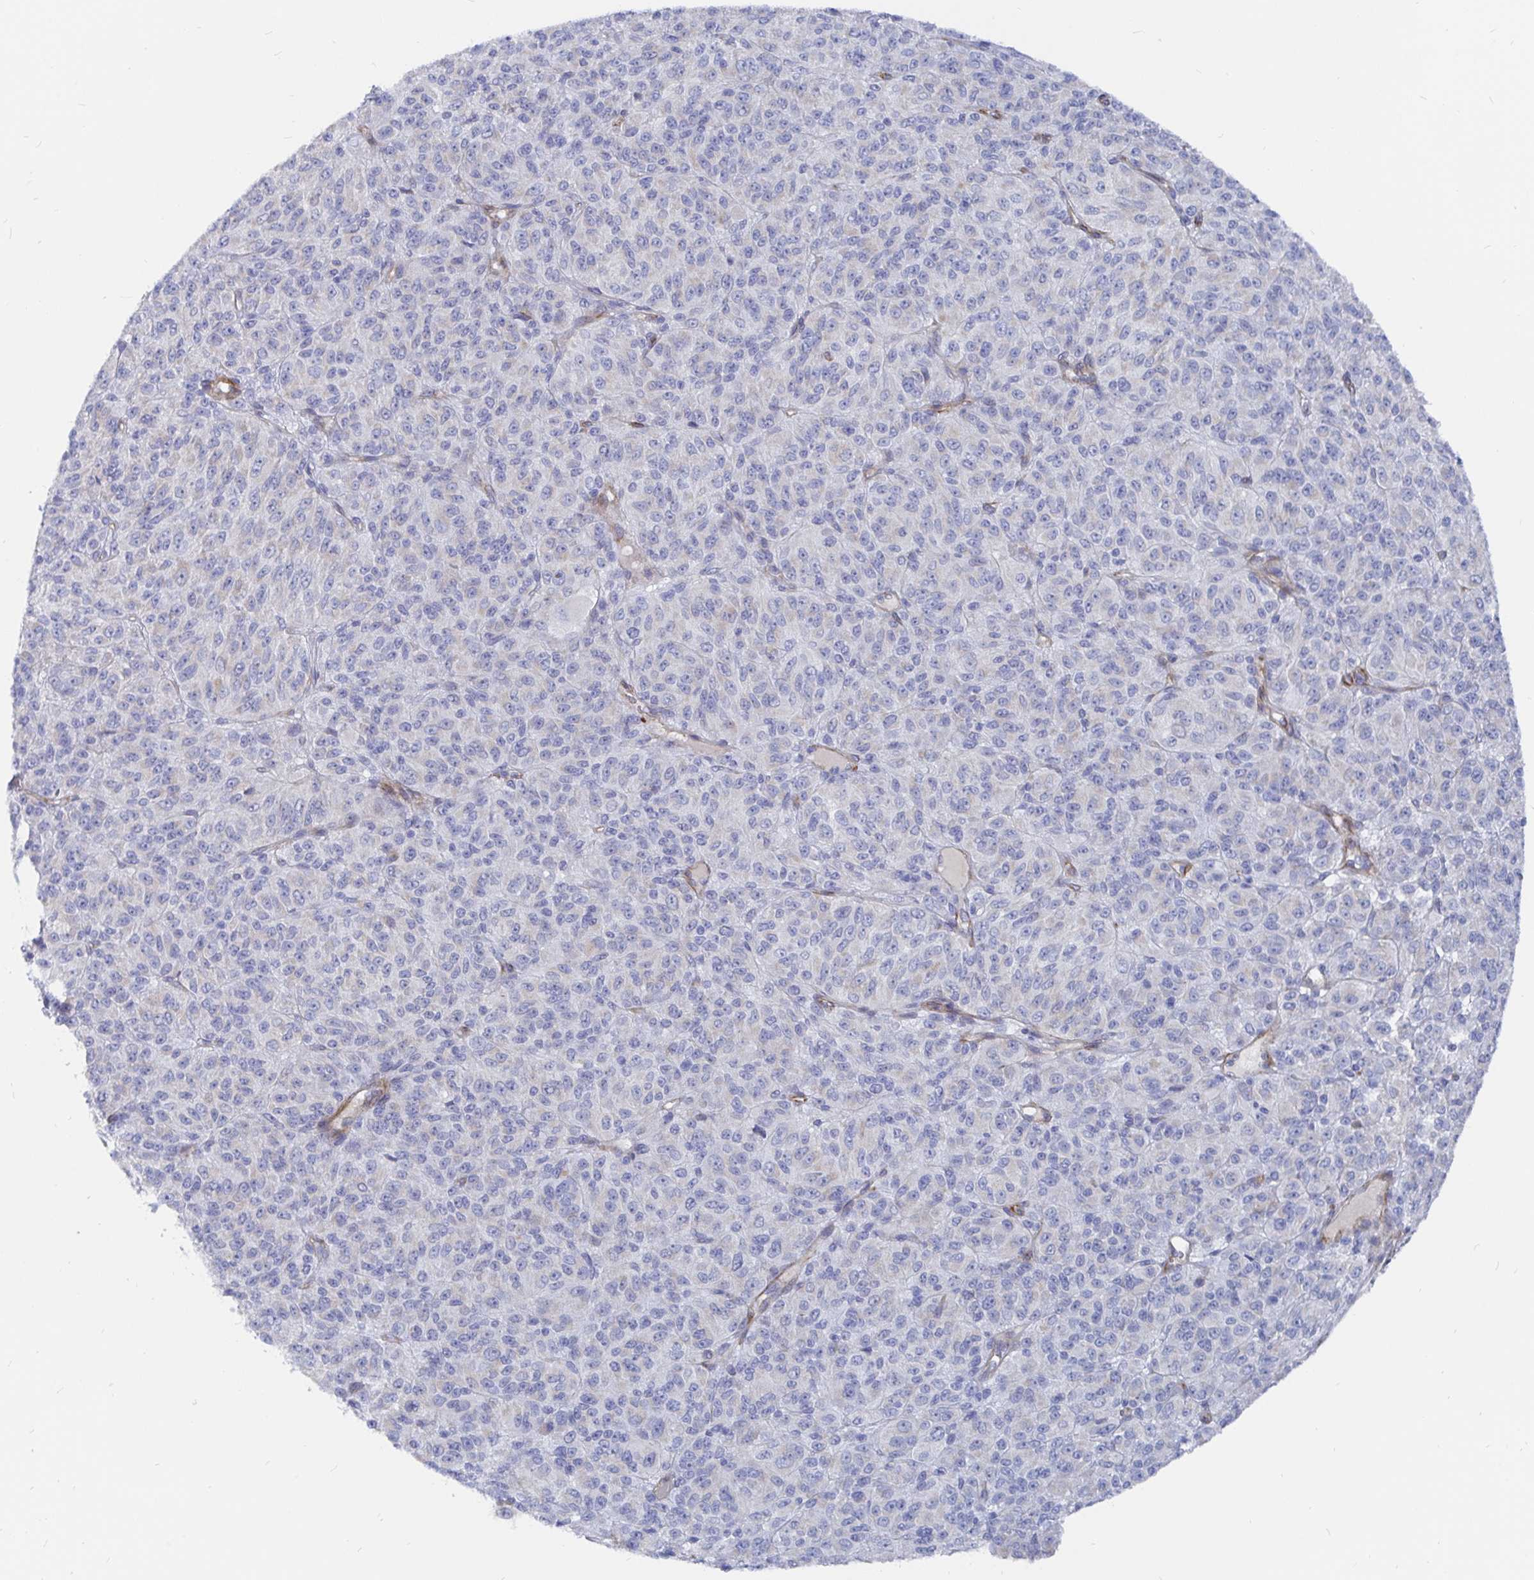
{"staining": {"intensity": "negative", "quantity": "none", "location": "none"}, "tissue": "melanoma", "cell_type": "Tumor cells", "image_type": "cancer", "snomed": [{"axis": "morphology", "description": "Malignant melanoma, Metastatic site"}, {"axis": "topography", "description": "Brain"}], "caption": "A high-resolution micrograph shows immunohistochemistry (IHC) staining of malignant melanoma (metastatic site), which reveals no significant expression in tumor cells.", "gene": "COX16", "patient": {"sex": "female", "age": 56}}